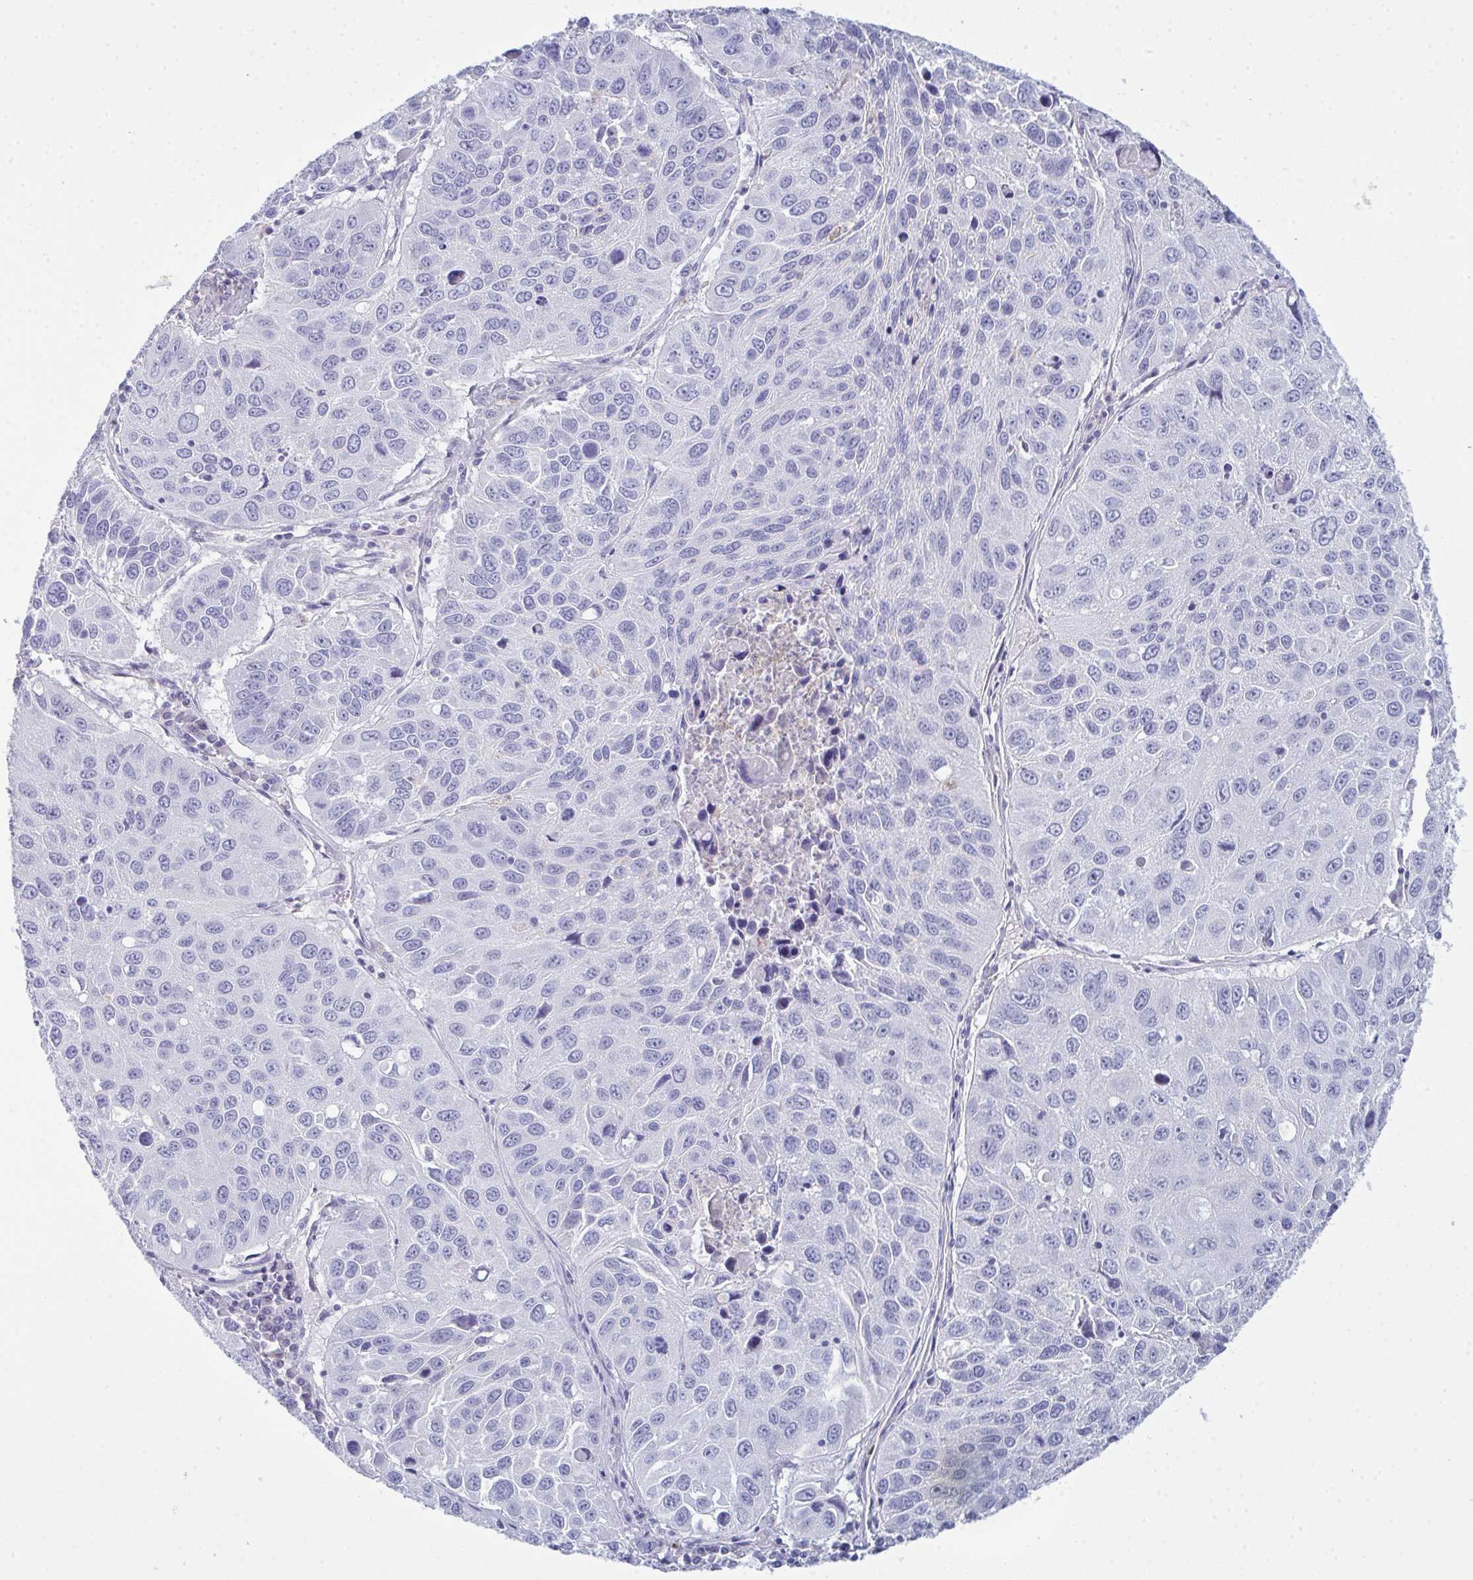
{"staining": {"intensity": "negative", "quantity": "none", "location": "none"}, "tissue": "lung cancer", "cell_type": "Tumor cells", "image_type": "cancer", "snomed": [{"axis": "morphology", "description": "Squamous cell carcinoma, NOS"}, {"axis": "topography", "description": "Lung"}], "caption": "Tumor cells show no significant expression in lung cancer. (DAB IHC with hematoxylin counter stain).", "gene": "SERPINB10", "patient": {"sex": "female", "age": 61}}